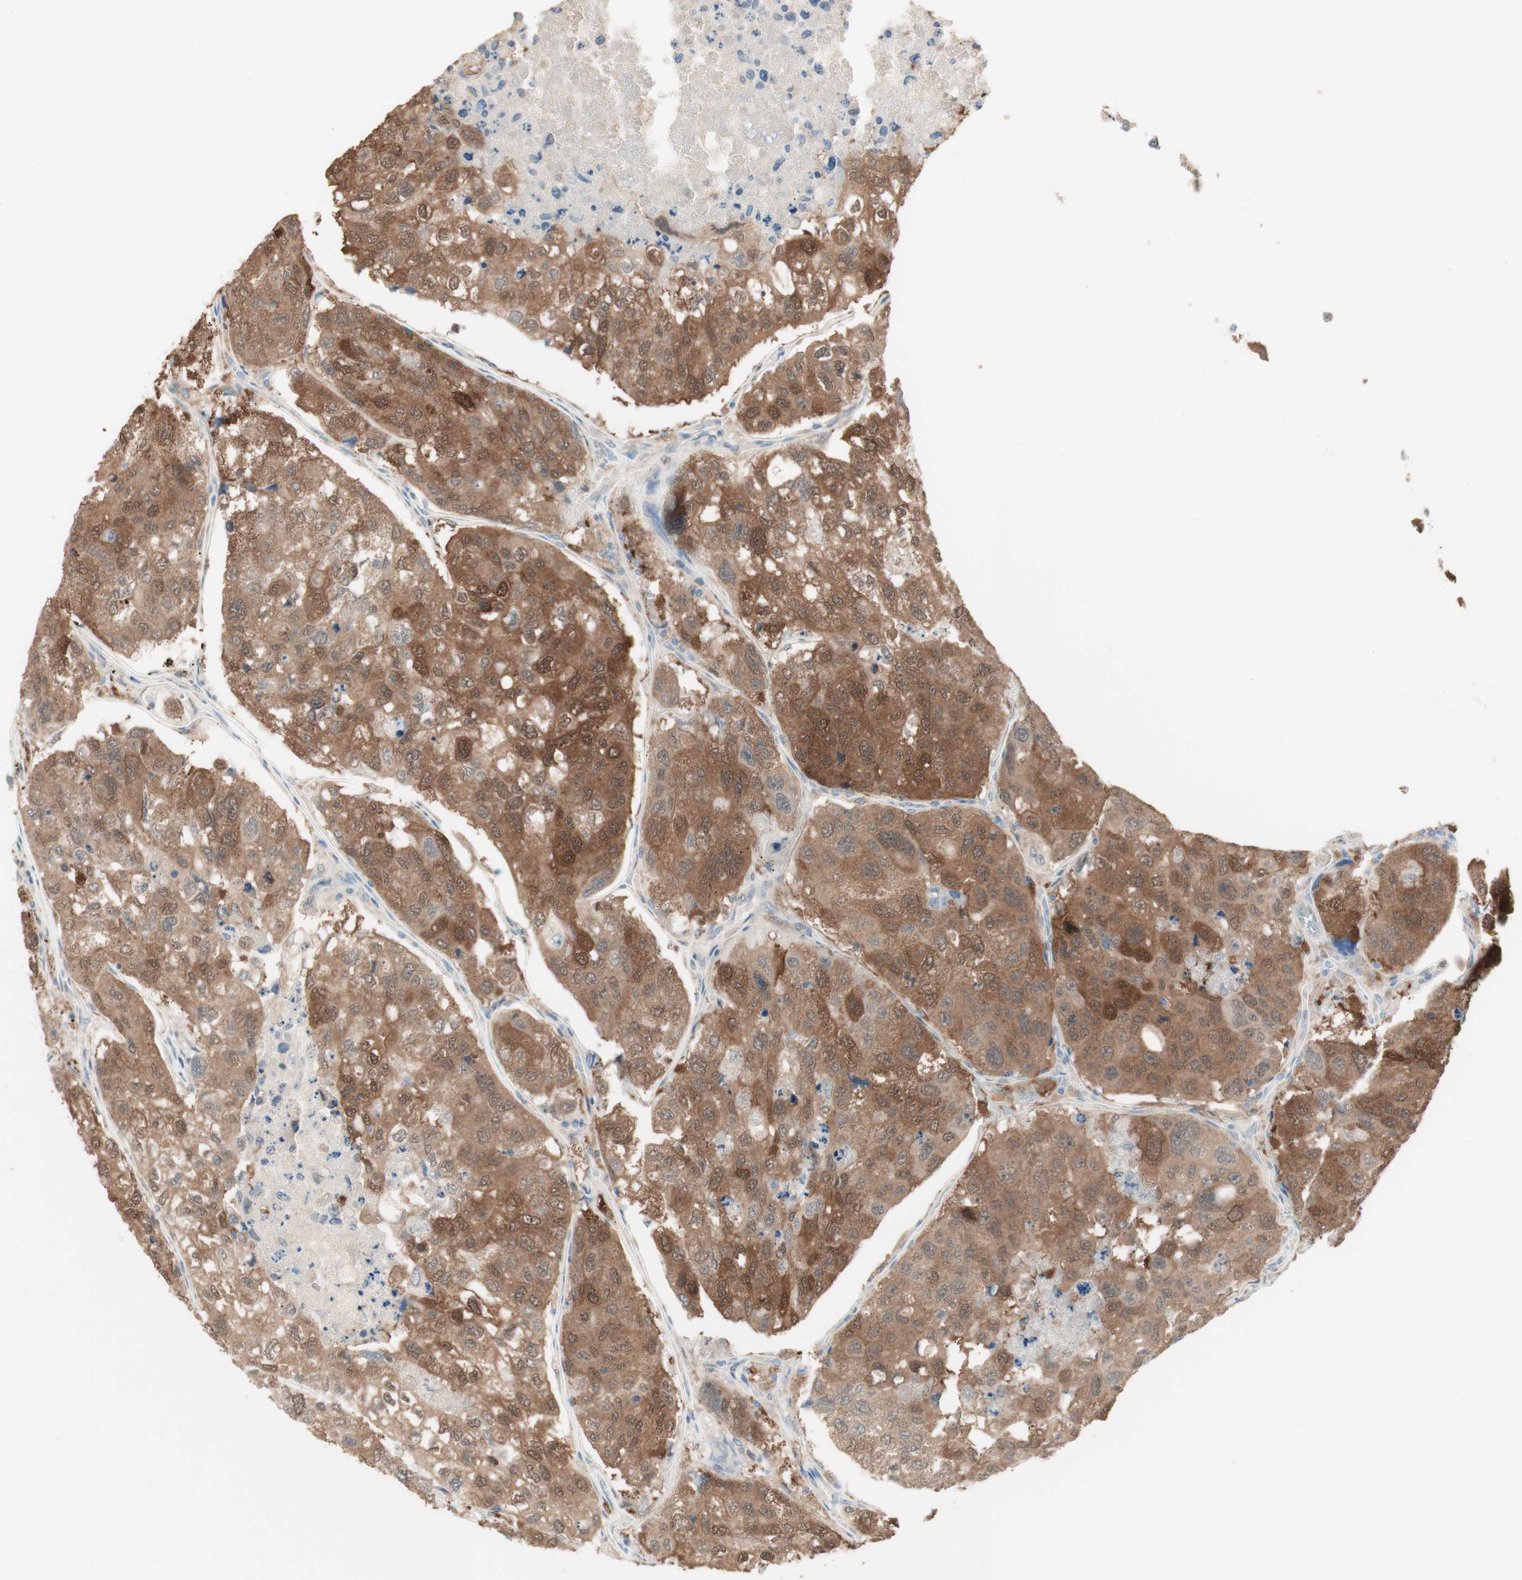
{"staining": {"intensity": "moderate", "quantity": ">75%", "location": "cytoplasmic/membranous"}, "tissue": "urothelial cancer", "cell_type": "Tumor cells", "image_type": "cancer", "snomed": [{"axis": "morphology", "description": "Urothelial carcinoma, High grade"}, {"axis": "topography", "description": "Lymph node"}, {"axis": "topography", "description": "Urinary bladder"}], "caption": "This is a micrograph of IHC staining of high-grade urothelial carcinoma, which shows moderate expression in the cytoplasmic/membranous of tumor cells.", "gene": "COMT", "patient": {"sex": "male", "age": 51}}